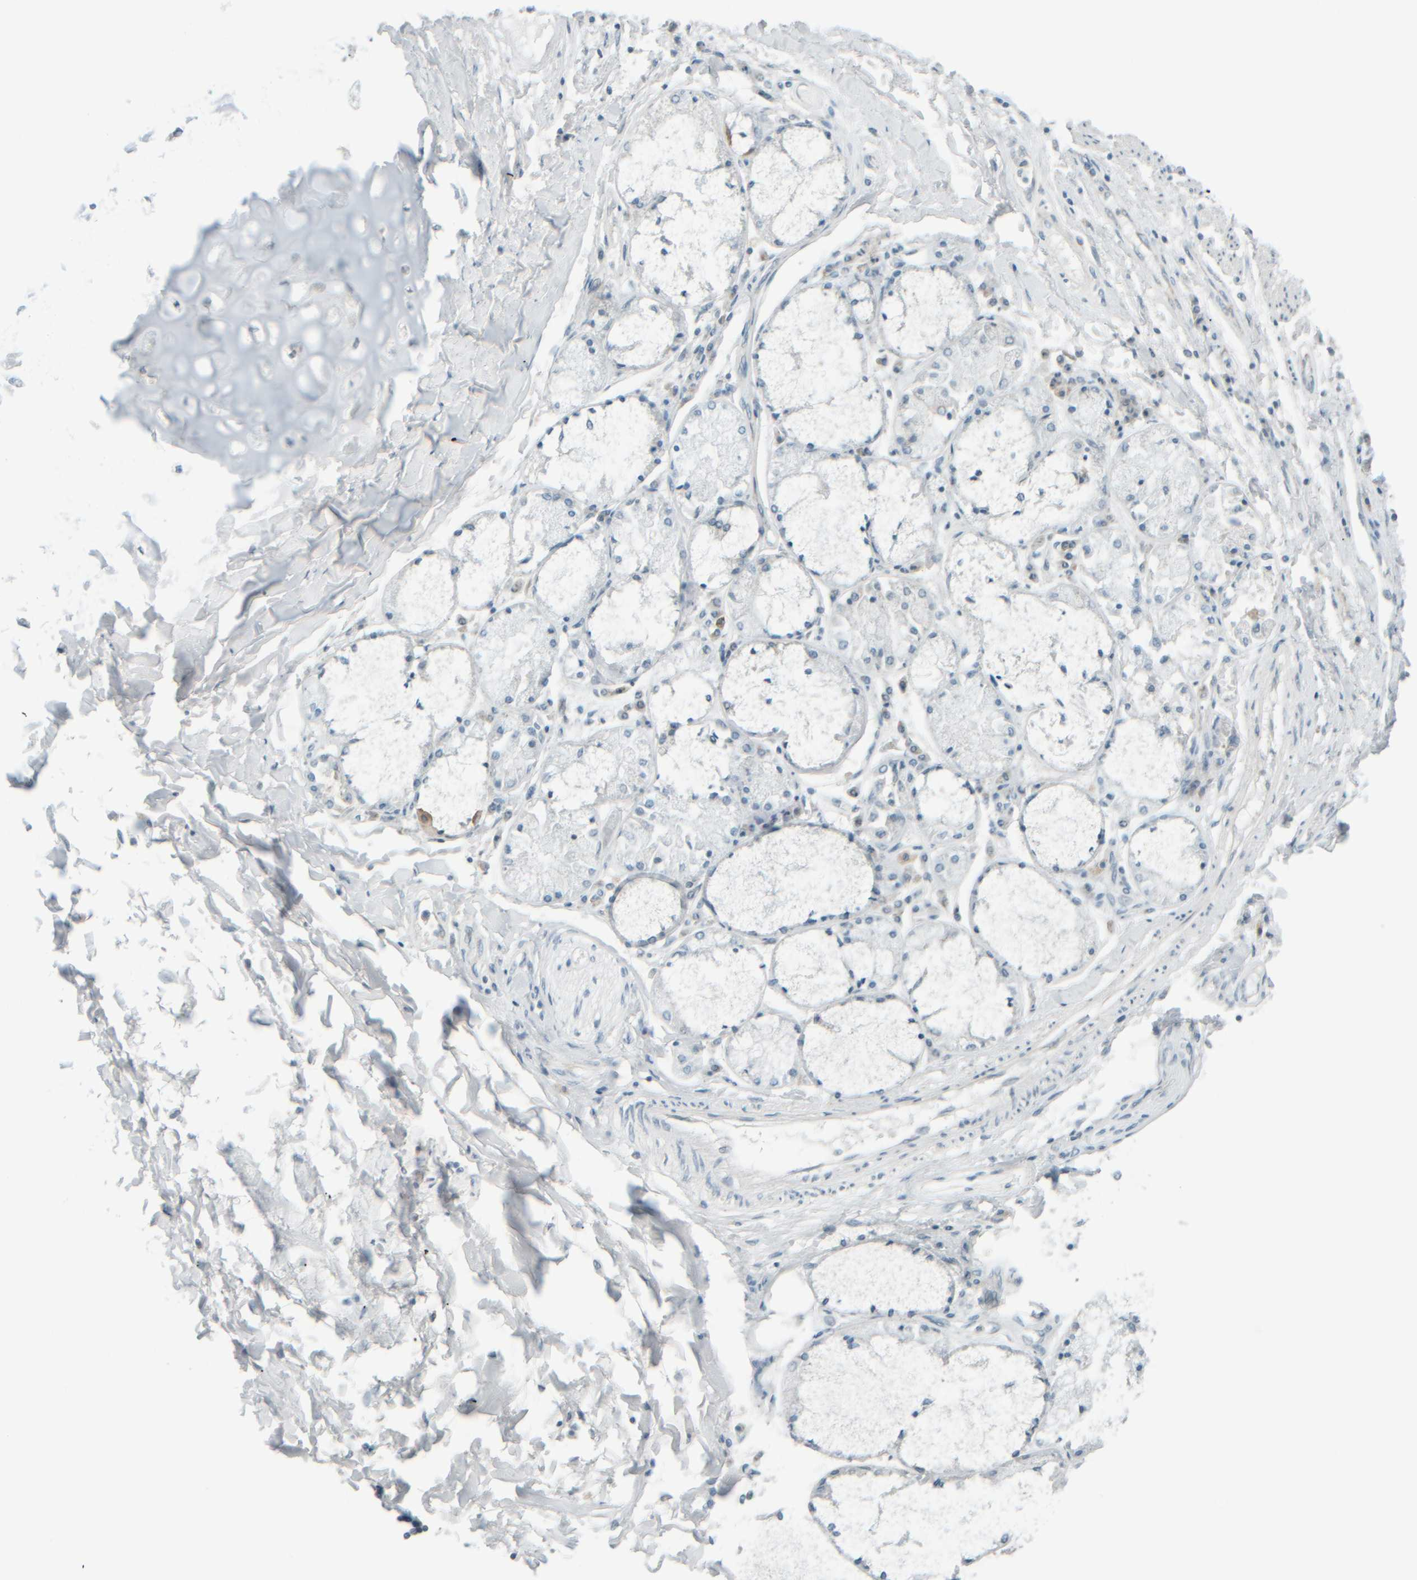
{"staining": {"intensity": "negative", "quantity": "none", "location": "none"}, "tissue": "lung cancer", "cell_type": "Tumor cells", "image_type": "cancer", "snomed": [{"axis": "morphology", "description": "Normal tissue, NOS"}, {"axis": "morphology", "description": "Squamous cell carcinoma, NOS"}, {"axis": "topography", "description": "Lymph node"}, {"axis": "topography", "description": "Cartilage tissue"}, {"axis": "topography", "description": "Bronchus"}, {"axis": "topography", "description": "Lung"}, {"axis": "topography", "description": "Peripheral nerve tissue"}], "caption": "Squamous cell carcinoma (lung) stained for a protein using immunohistochemistry (IHC) demonstrates no positivity tumor cells.", "gene": "PTGES3L-AARSD1", "patient": {"sex": "female", "age": 49}}